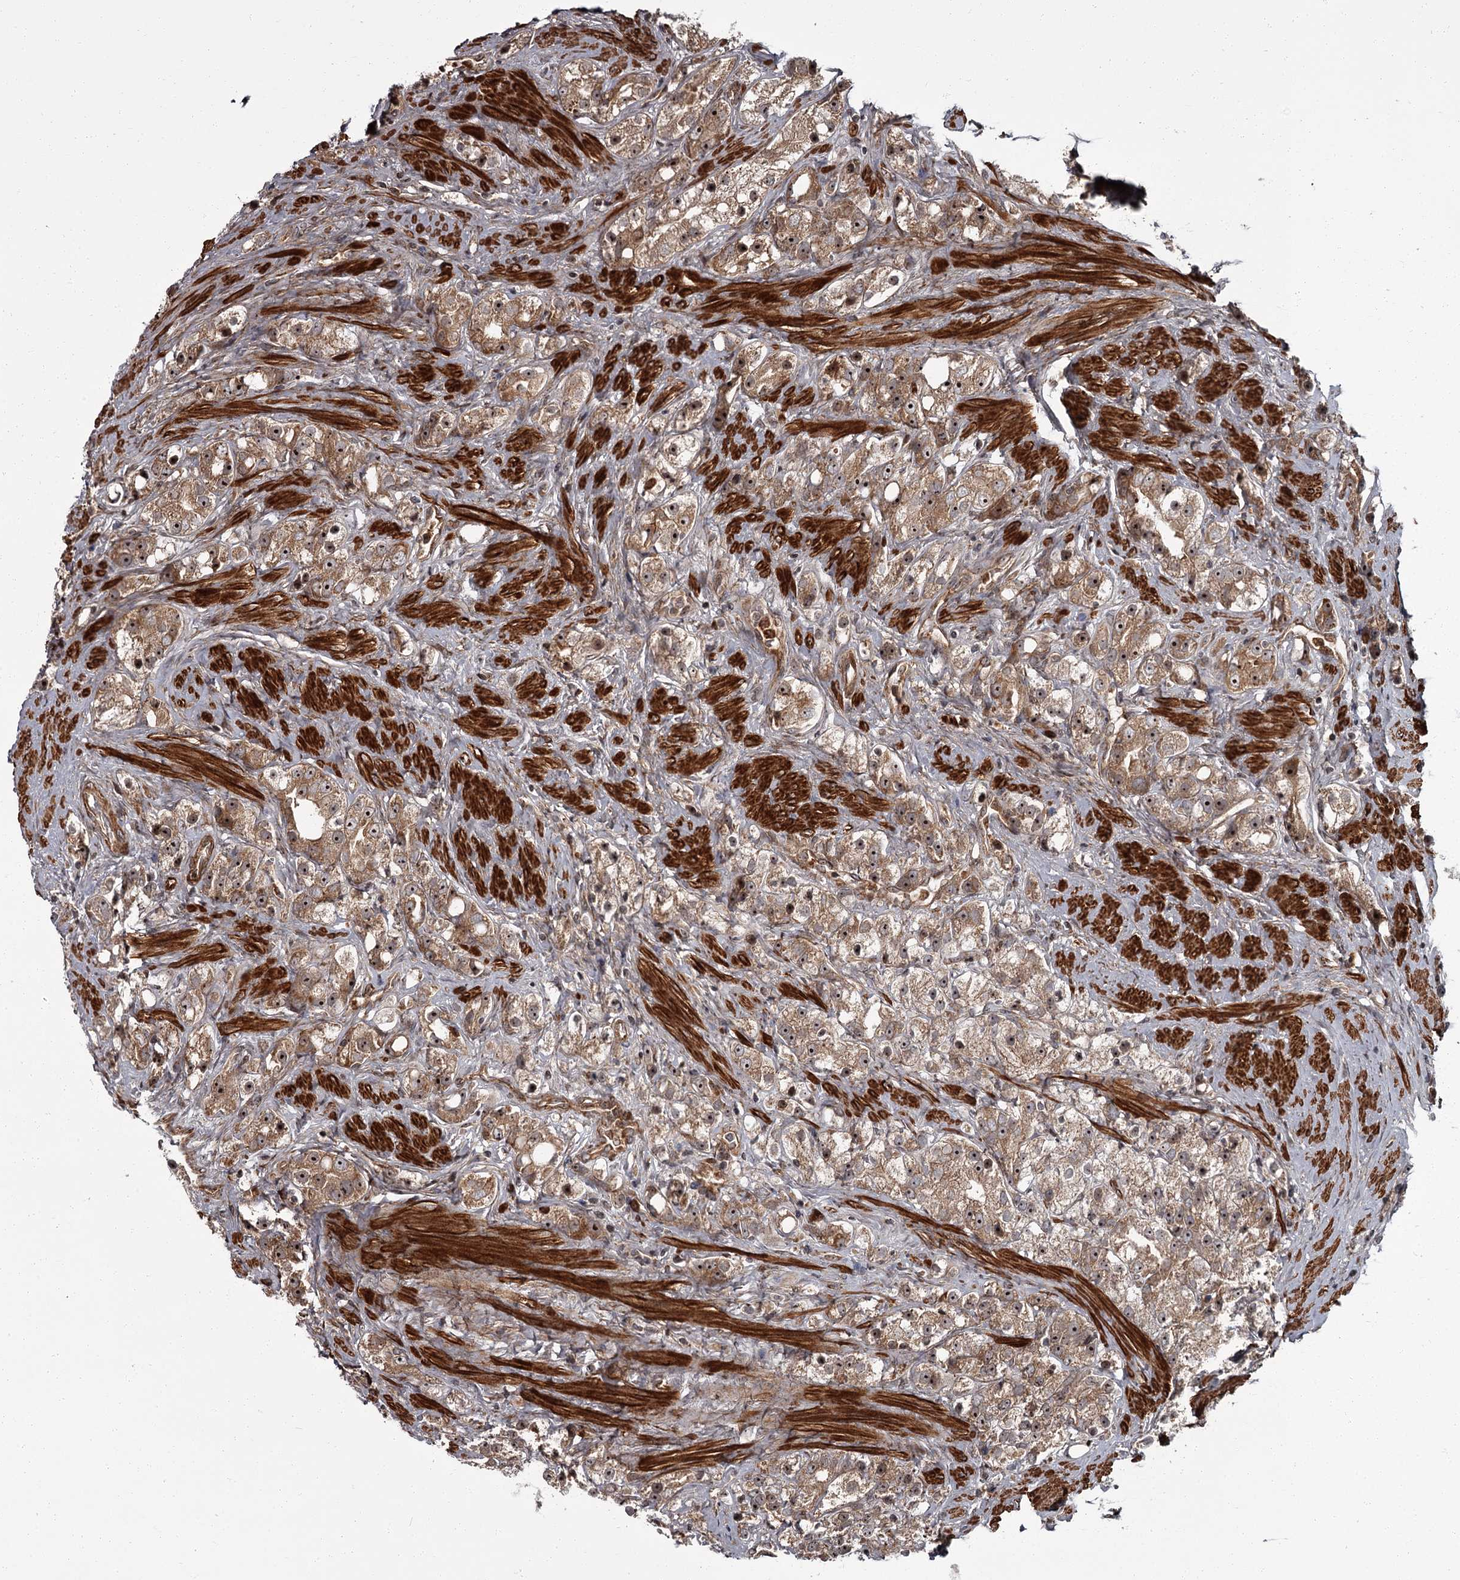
{"staining": {"intensity": "moderate", "quantity": ">75%", "location": "cytoplasmic/membranous,nuclear"}, "tissue": "prostate cancer", "cell_type": "Tumor cells", "image_type": "cancer", "snomed": [{"axis": "morphology", "description": "Adenocarcinoma, NOS"}, {"axis": "topography", "description": "Prostate"}], "caption": "High-magnification brightfield microscopy of prostate adenocarcinoma stained with DAB (brown) and counterstained with hematoxylin (blue). tumor cells exhibit moderate cytoplasmic/membranous and nuclear expression is present in about>75% of cells.", "gene": "THAP9", "patient": {"sex": "male", "age": 79}}